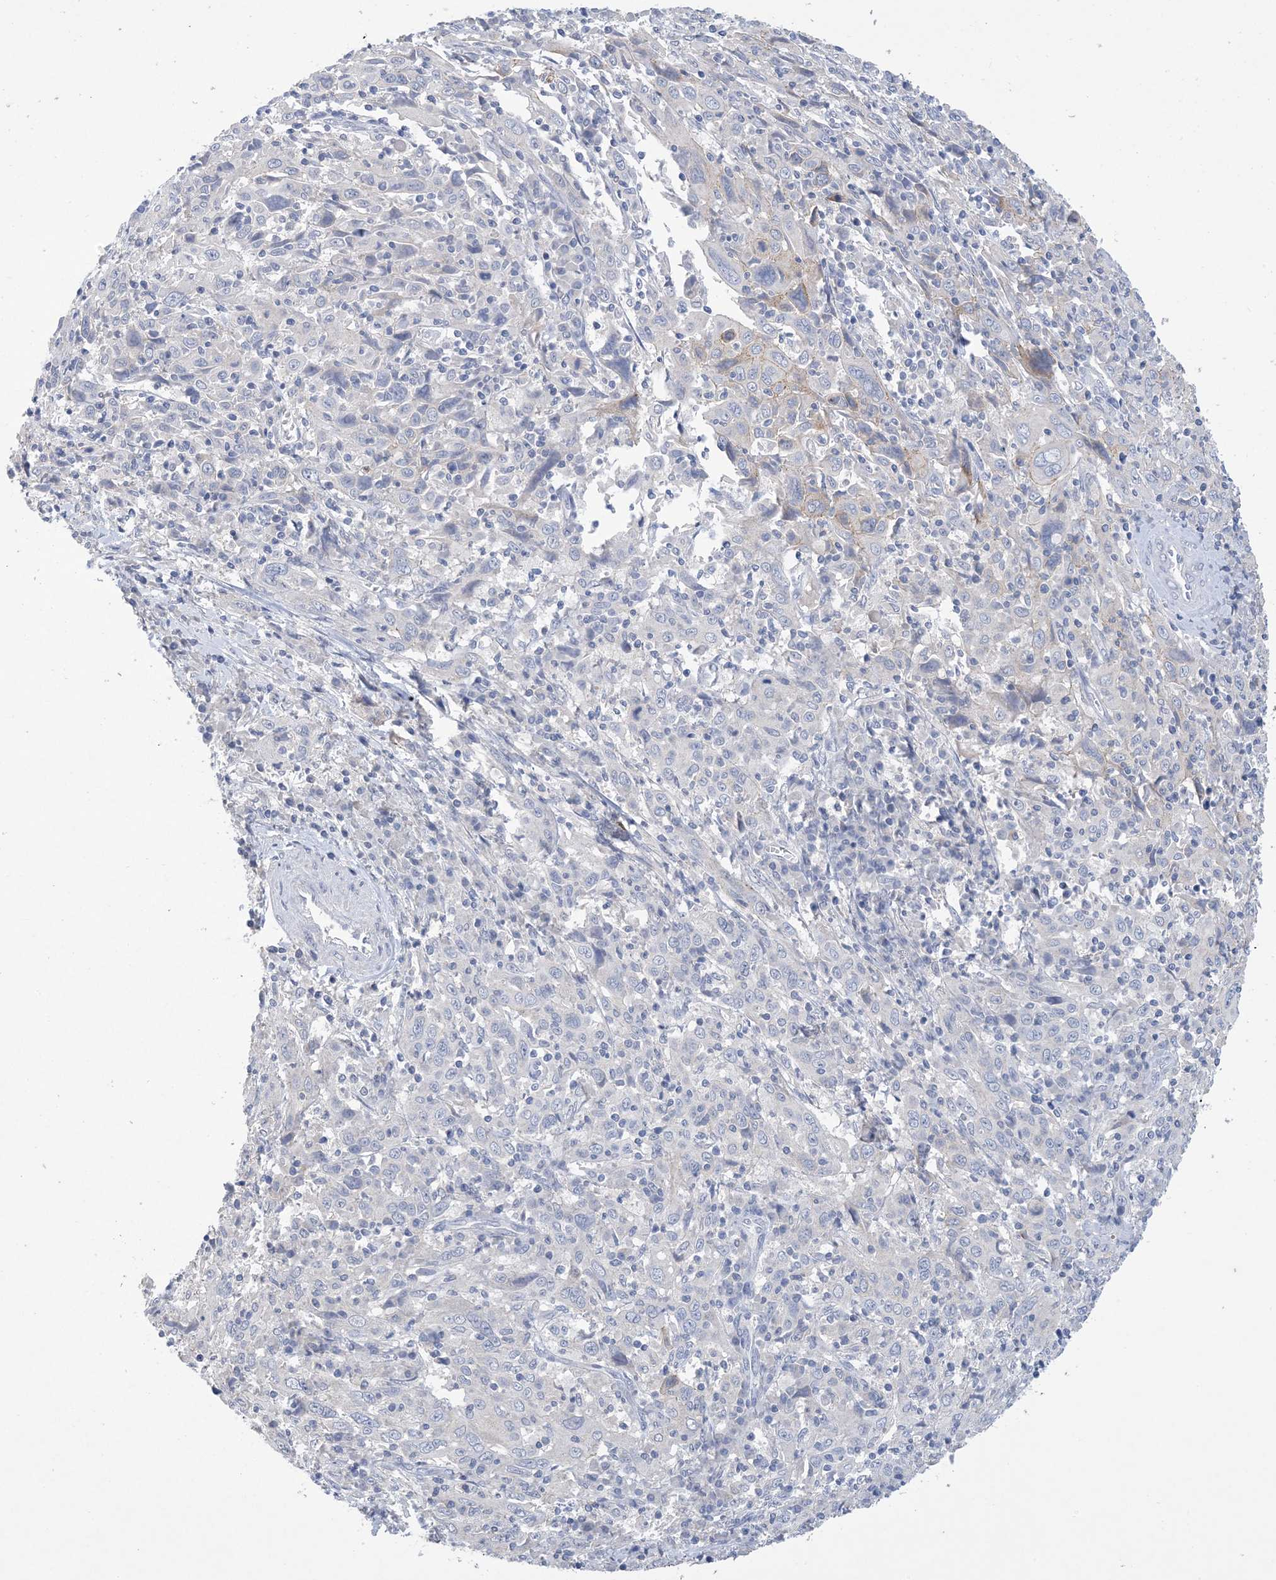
{"staining": {"intensity": "negative", "quantity": "none", "location": "none"}, "tissue": "cervical cancer", "cell_type": "Tumor cells", "image_type": "cancer", "snomed": [{"axis": "morphology", "description": "Squamous cell carcinoma, NOS"}, {"axis": "topography", "description": "Cervix"}], "caption": "The immunohistochemistry histopathology image has no significant expression in tumor cells of cervical cancer tissue. (DAB (3,3'-diaminobenzidine) immunohistochemistry with hematoxylin counter stain).", "gene": "DSC3", "patient": {"sex": "female", "age": 46}}